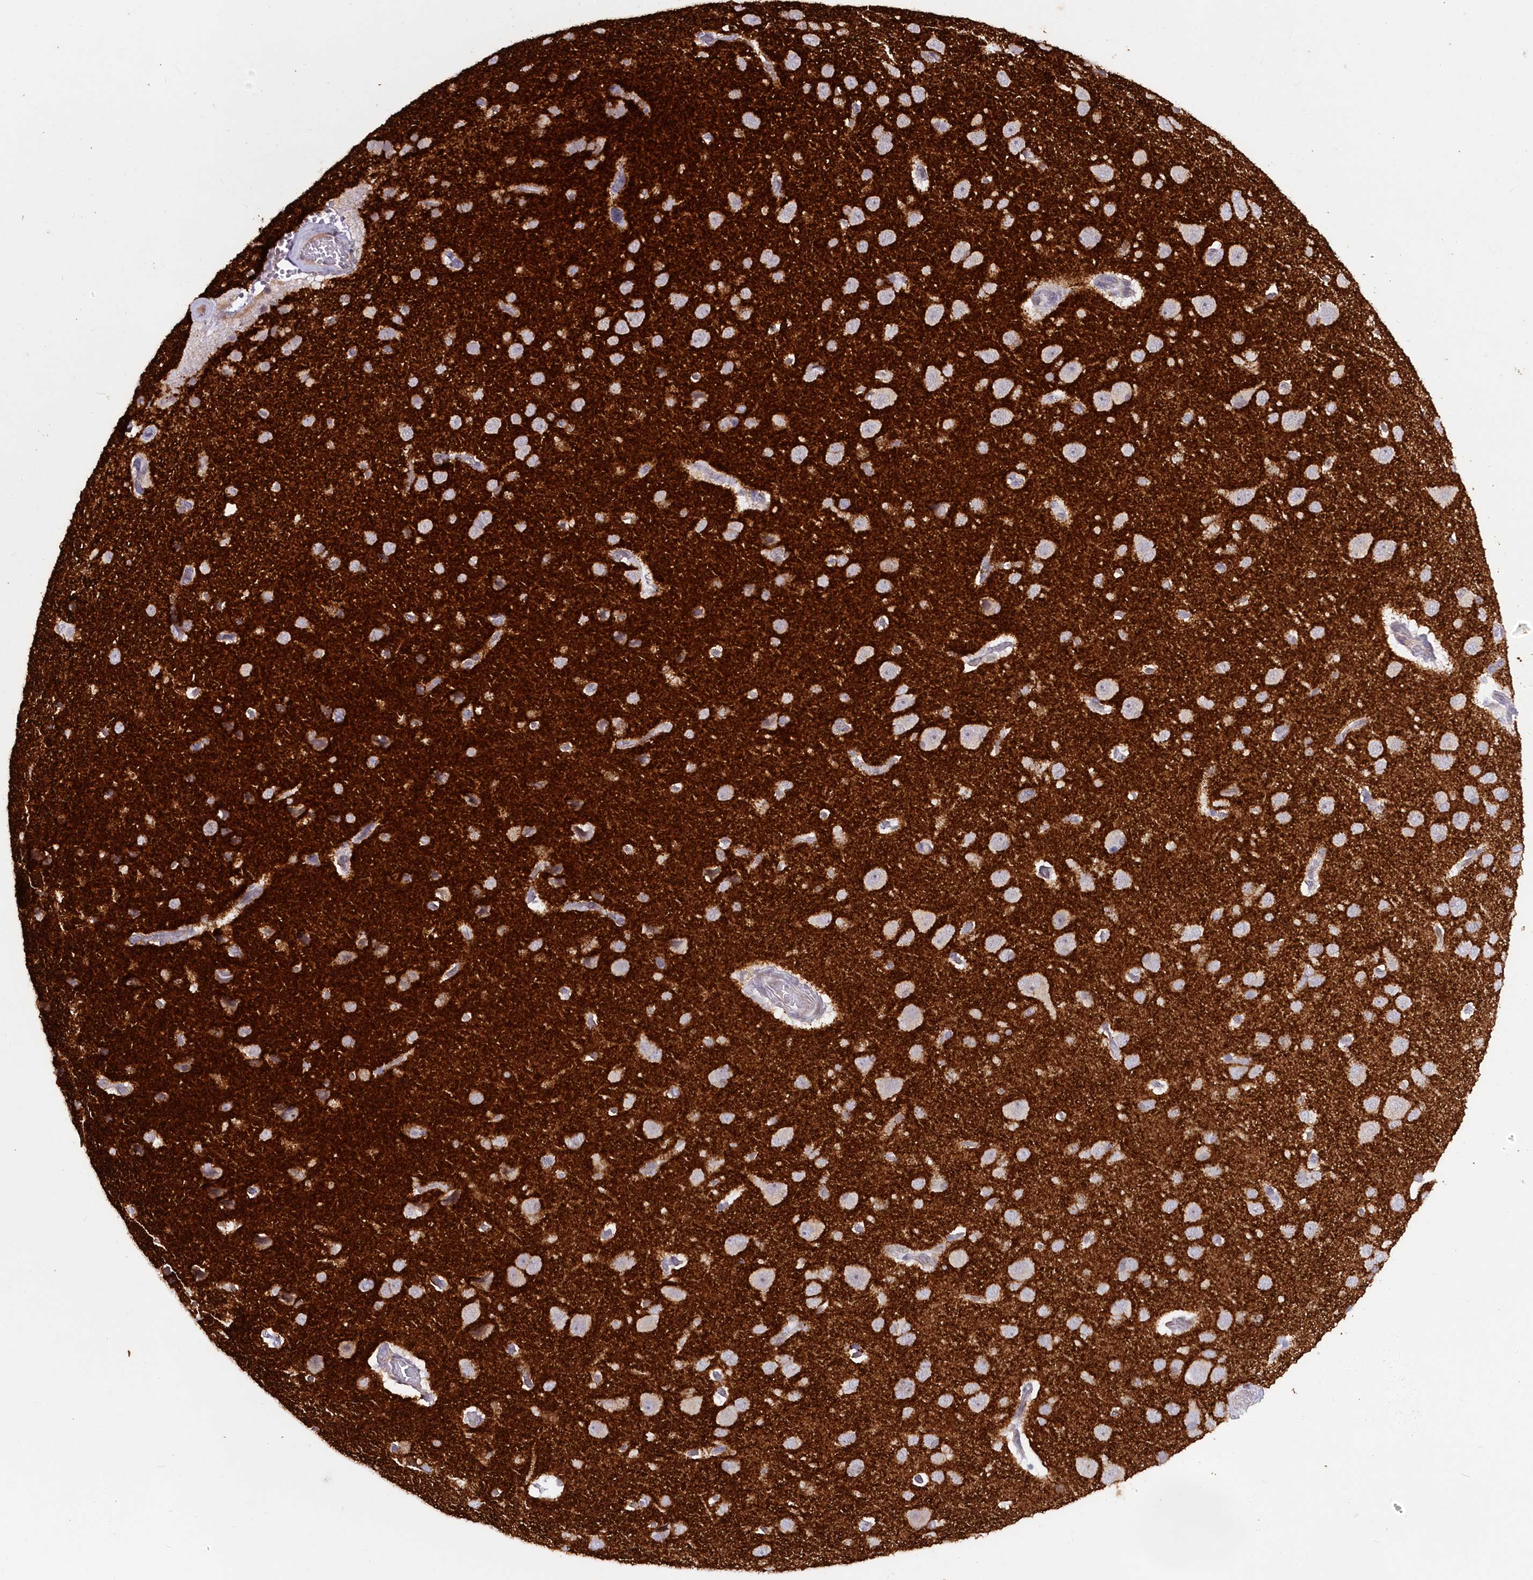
{"staining": {"intensity": "negative", "quantity": "none", "location": "none"}, "tissue": "cerebral cortex", "cell_type": "Endothelial cells", "image_type": "normal", "snomed": [{"axis": "morphology", "description": "Normal tissue, NOS"}, {"axis": "topography", "description": "Cerebral cortex"}], "caption": "Endothelial cells are negative for protein expression in normal human cerebral cortex. Nuclei are stained in blue.", "gene": "SNED1", "patient": {"sex": "male", "age": 62}}